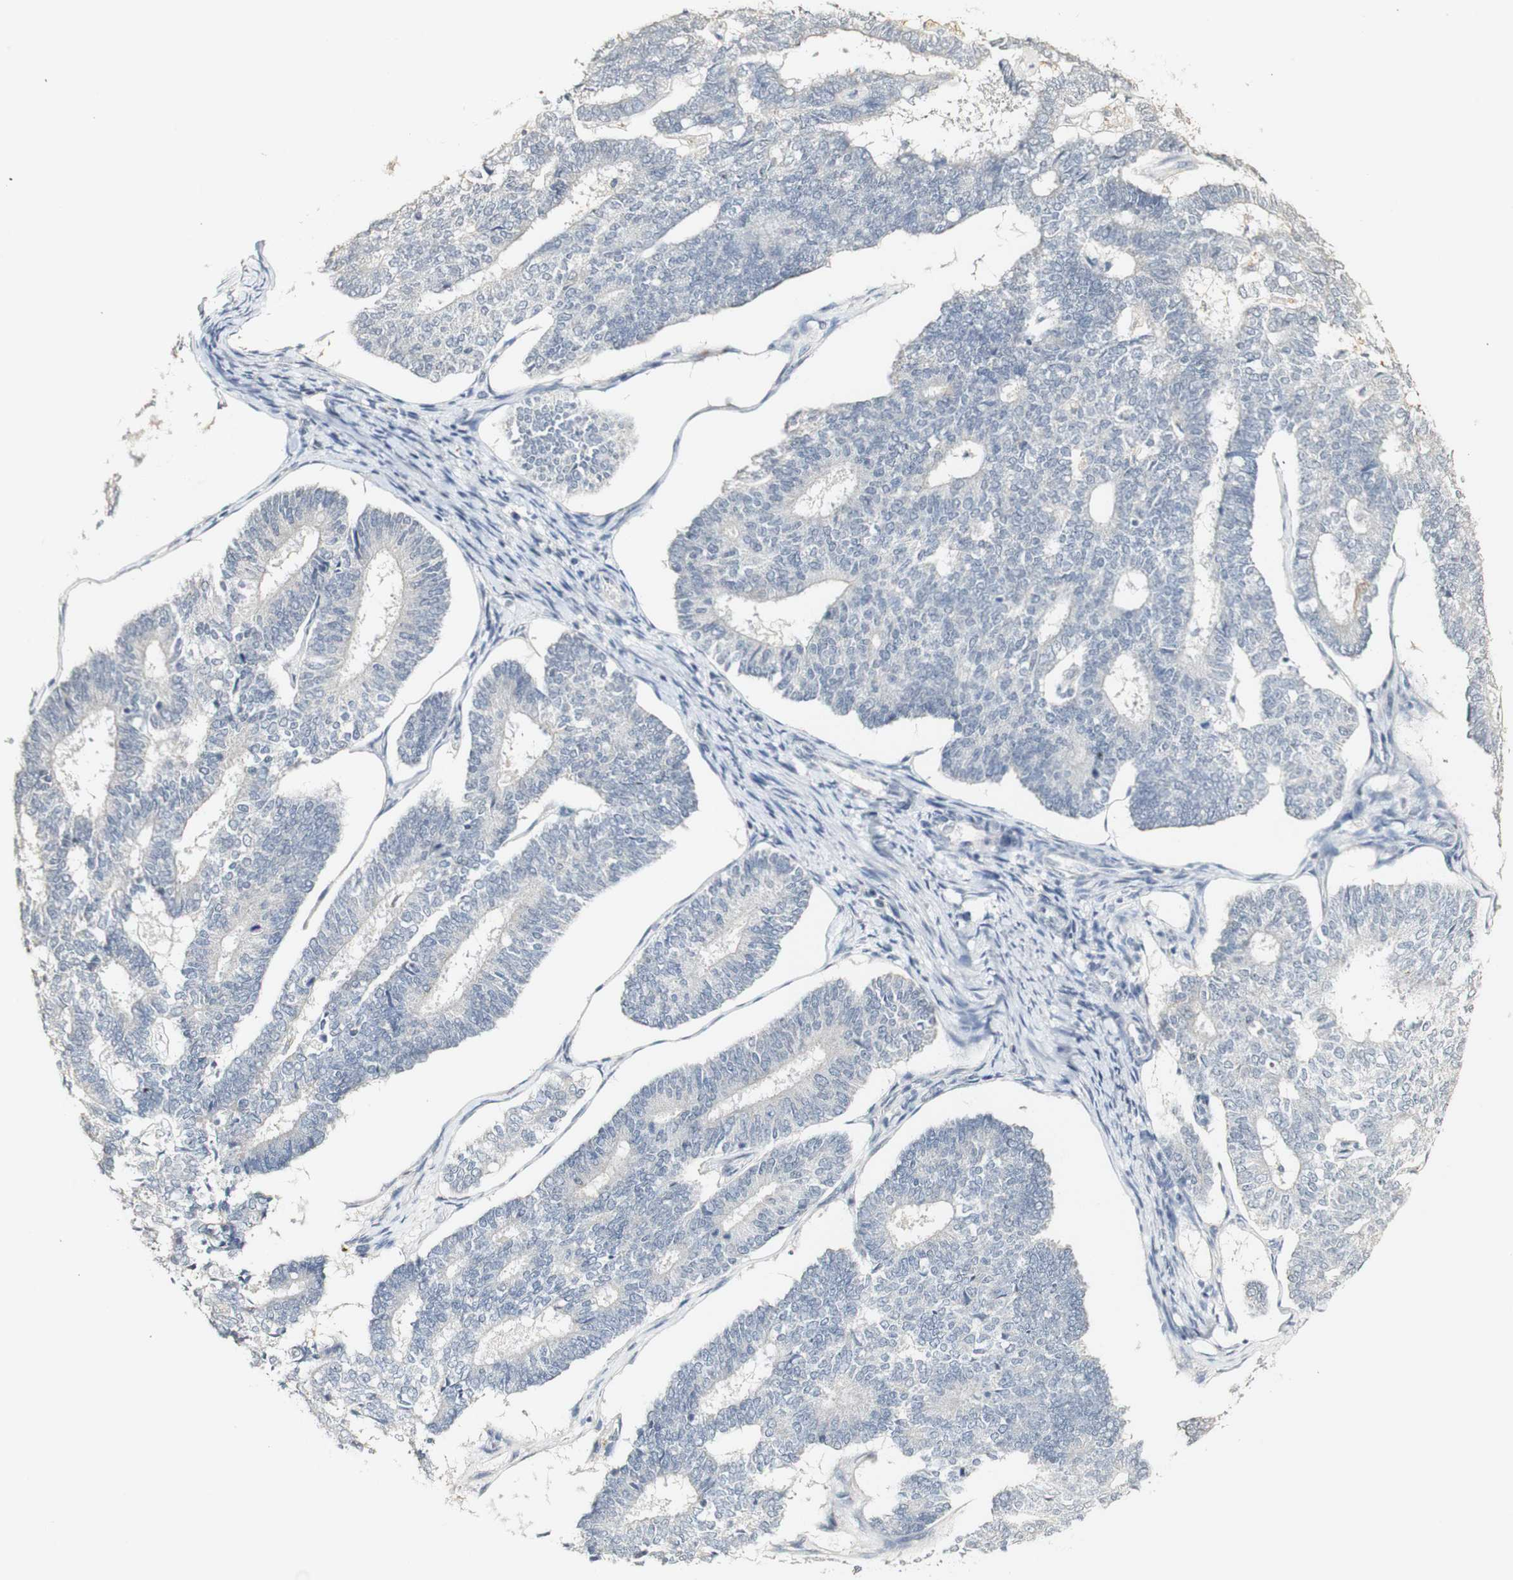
{"staining": {"intensity": "negative", "quantity": "none", "location": "none"}, "tissue": "endometrial cancer", "cell_type": "Tumor cells", "image_type": "cancer", "snomed": [{"axis": "morphology", "description": "Adenocarcinoma, NOS"}, {"axis": "topography", "description": "Endometrium"}], "caption": "Immunohistochemistry photomicrograph of neoplastic tissue: endometrial cancer stained with DAB (3,3'-diaminobenzidine) exhibits no significant protein staining in tumor cells.", "gene": "SYT7", "patient": {"sex": "female", "age": 70}}